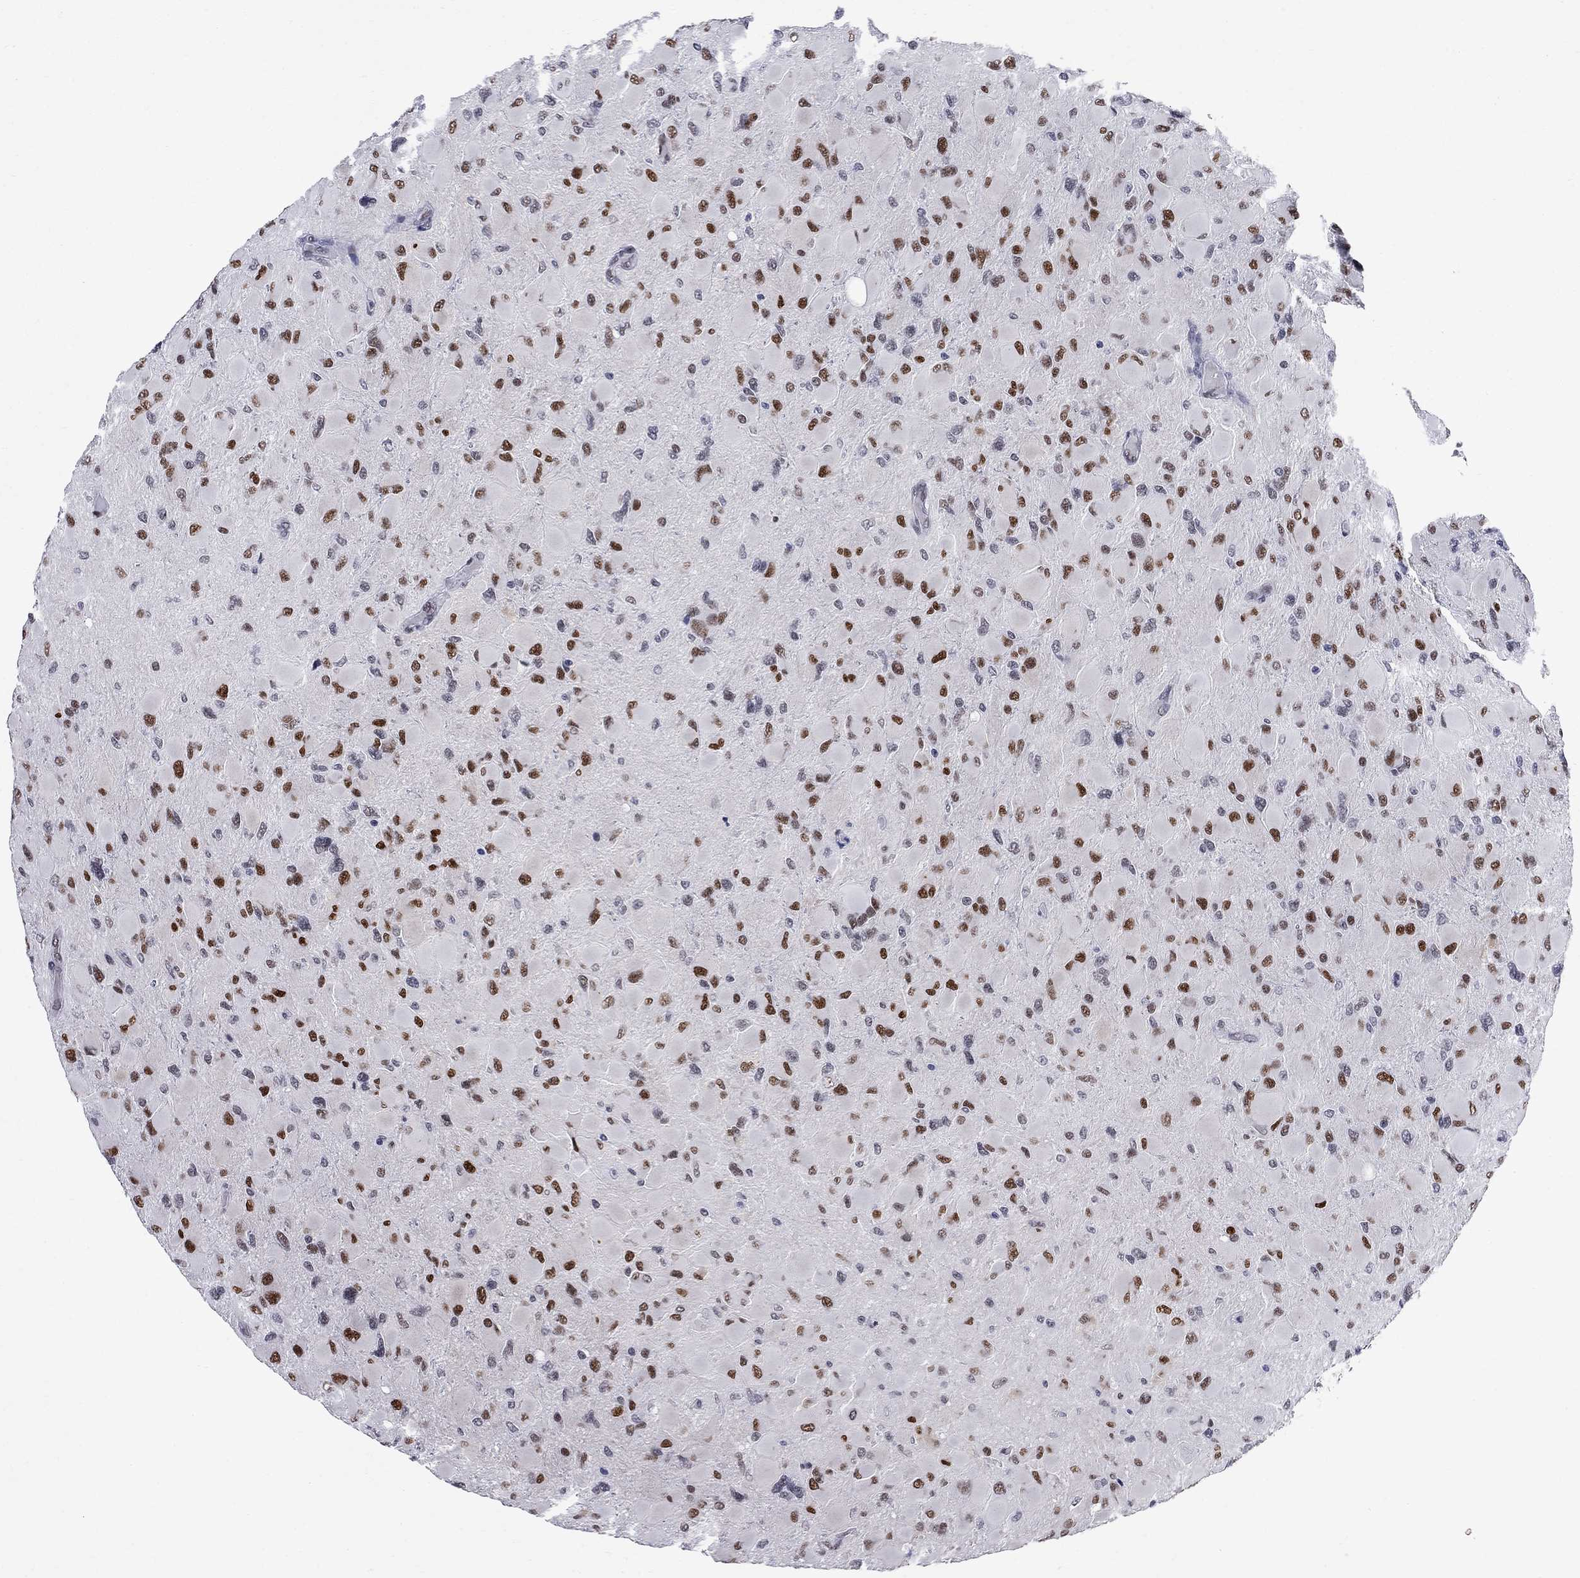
{"staining": {"intensity": "strong", "quantity": "25%-75%", "location": "nuclear"}, "tissue": "glioma", "cell_type": "Tumor cells", "image_type": "cancer", "snomed": [{"axis": "morphology", "description": "Glioma, malignant, High grade"}, {"axis": "topography", "description": "Cerebral cortex"}], "caption": "Glioma was stained to show a protein in brown. There is high levels of strong nuclear positivity in approximately 25%-75% of tumor cells.", "gene": "ZBTB47", "patient": {"sex": "female", "age": 36}}